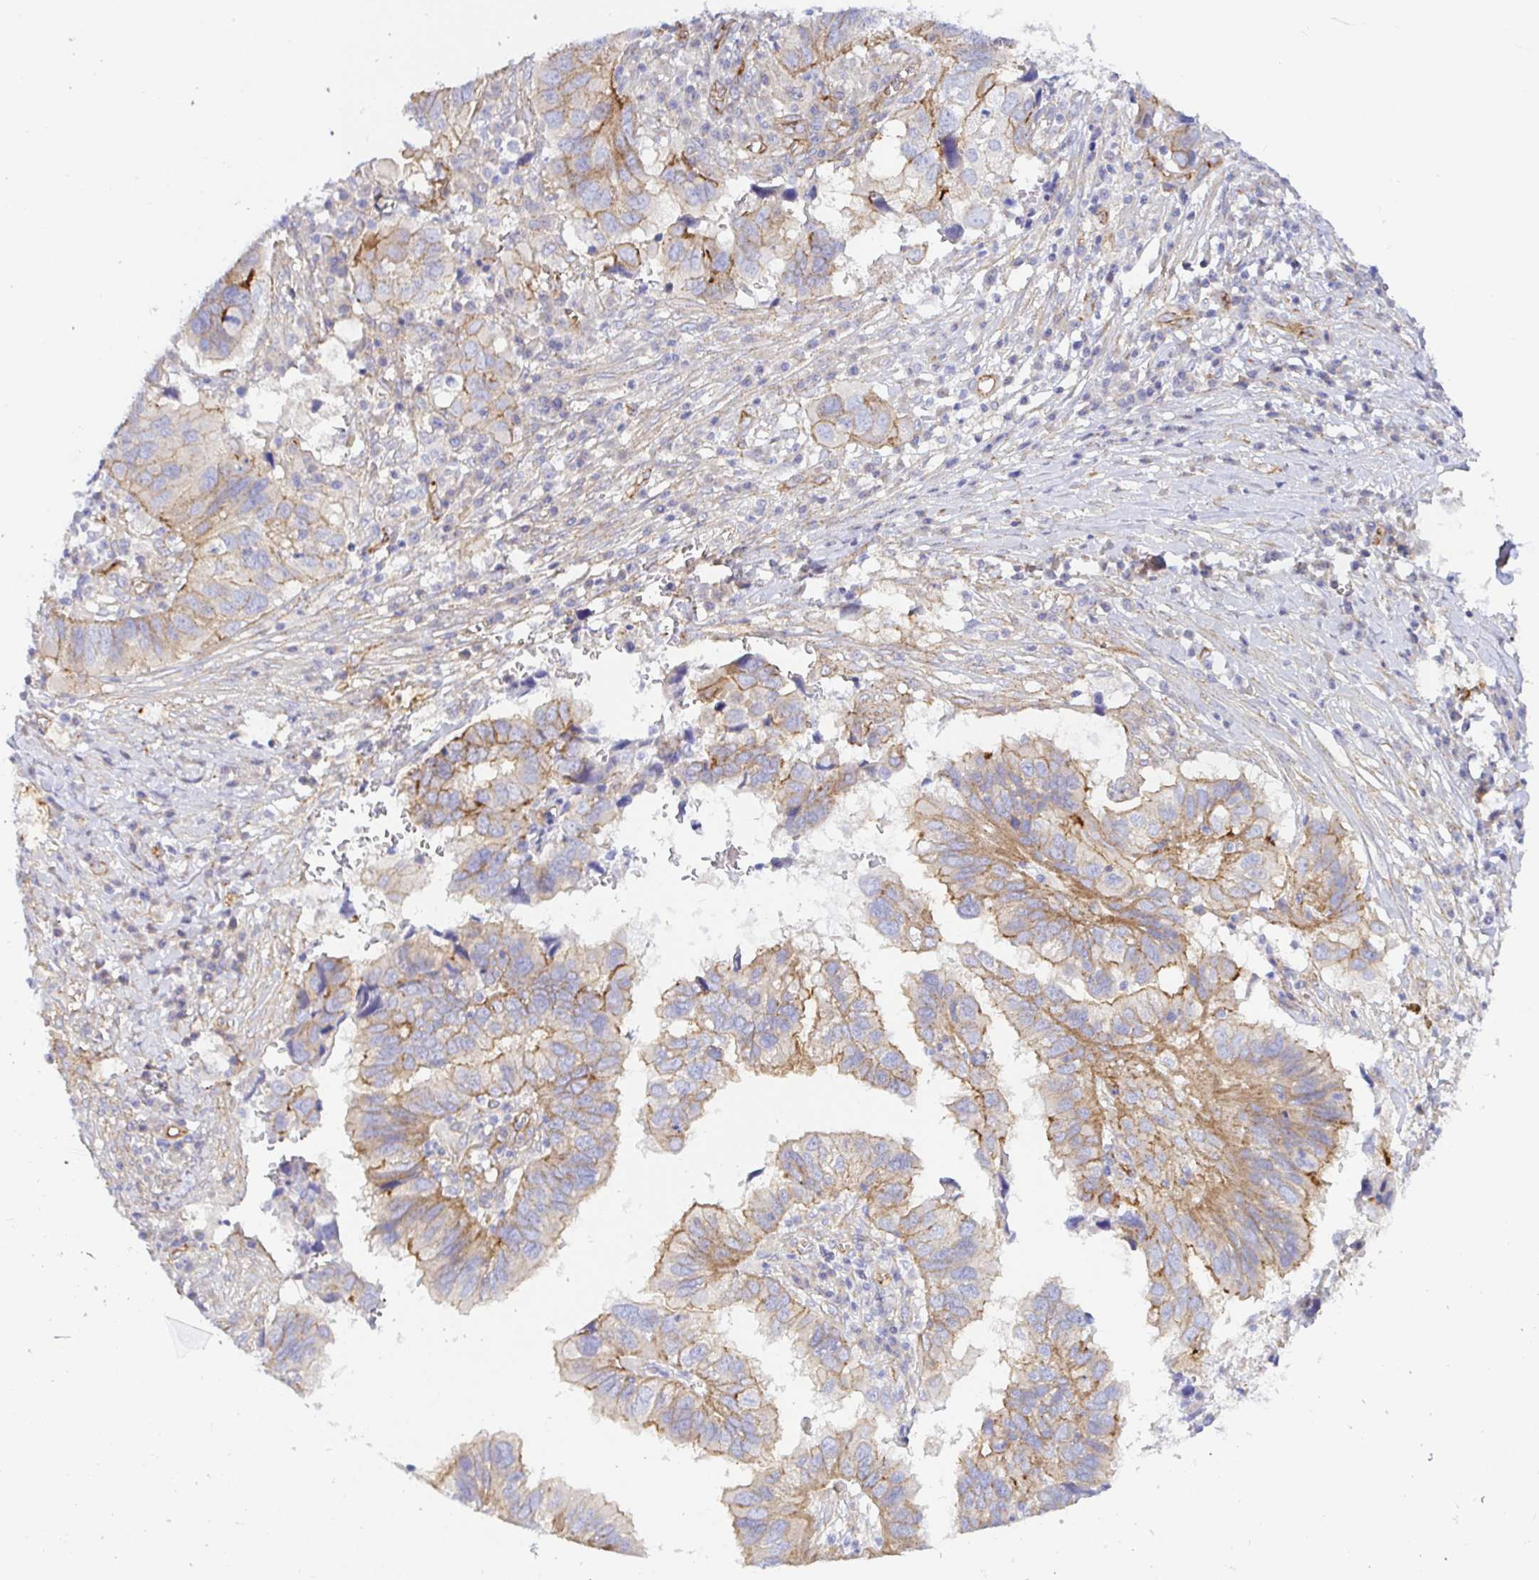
{"staining": {"intensity": "moderate", "quantity": "<25%", "location": "cytoplasmic/membranous"}, "tissue": "ovarian cancer", "cell_type": "Tumor cells", "image_type": "cancer", "snomed": [{"axis": "morphology", "description": "Cystadenocarcinoma, serous, NOS"}, {"axis": "topography", "description": "Ovary"}], "caption": "Protein expression analysis of human serous cystadenocarcinoma (ovarian) reveals moderate cytoplasmic/membranous expression in about <25% of tumor cells.", "gene": "ARL4D", "patient": {"sex": "female", "age": 79}}